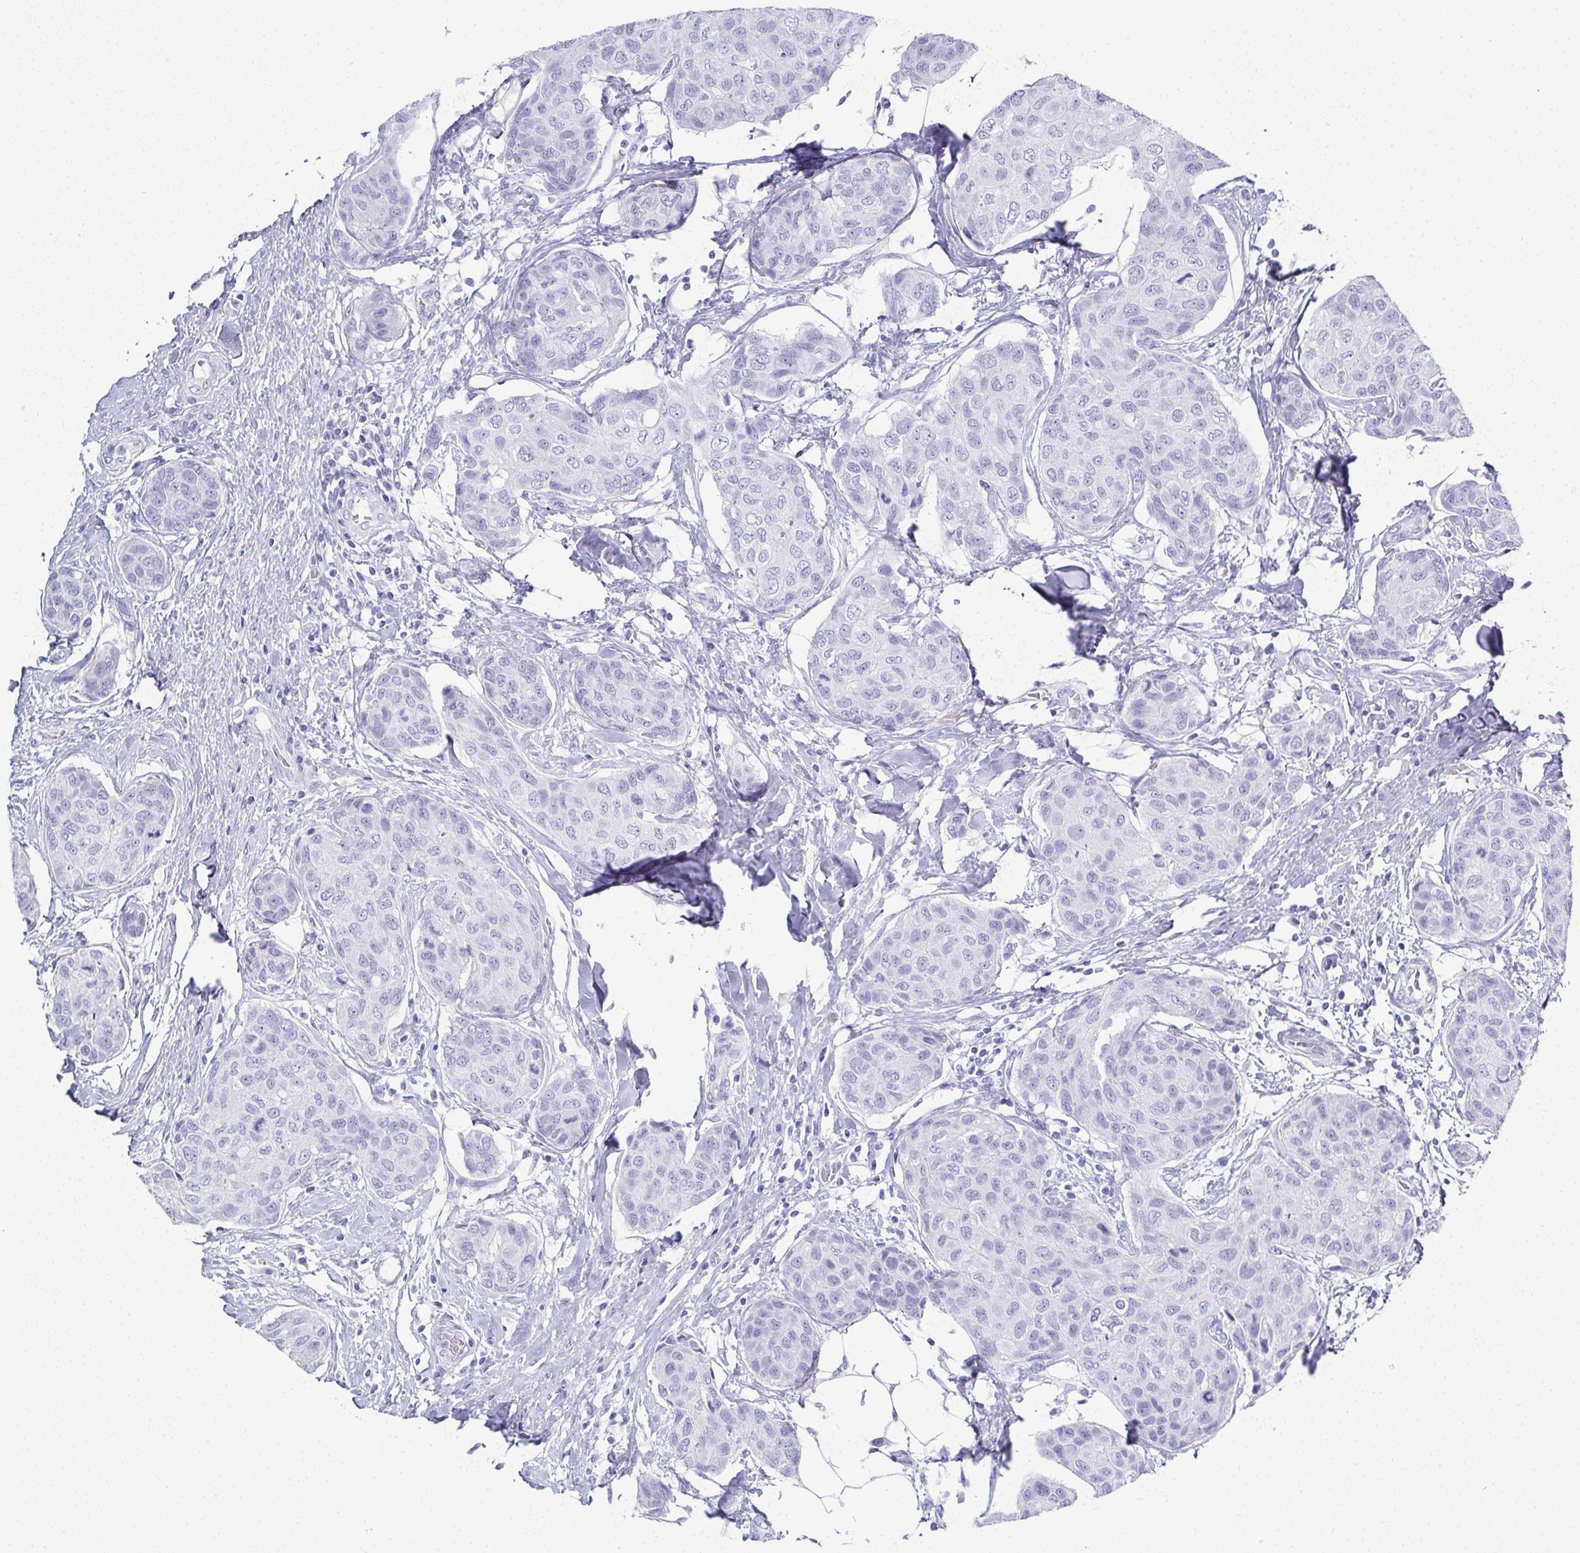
{"staining": {"intensity": "negative", "quantity": "none", "location": "none"}, "tissue": "breast cancer", "cell_type": "Tumor cells", "image_type": "cancer", "snomed": [{"axis": "morphology", "description": "Duct carcinoma"}, {"axis": "topography", "description": "Breast"}], "caption": "Histopathology image shows no protein positivity in tumor cells of infiltrating ductal carcinoma (breast) tissue.", "gene": "SYCP1", "patient": {"sex": "female", "age": 80}}